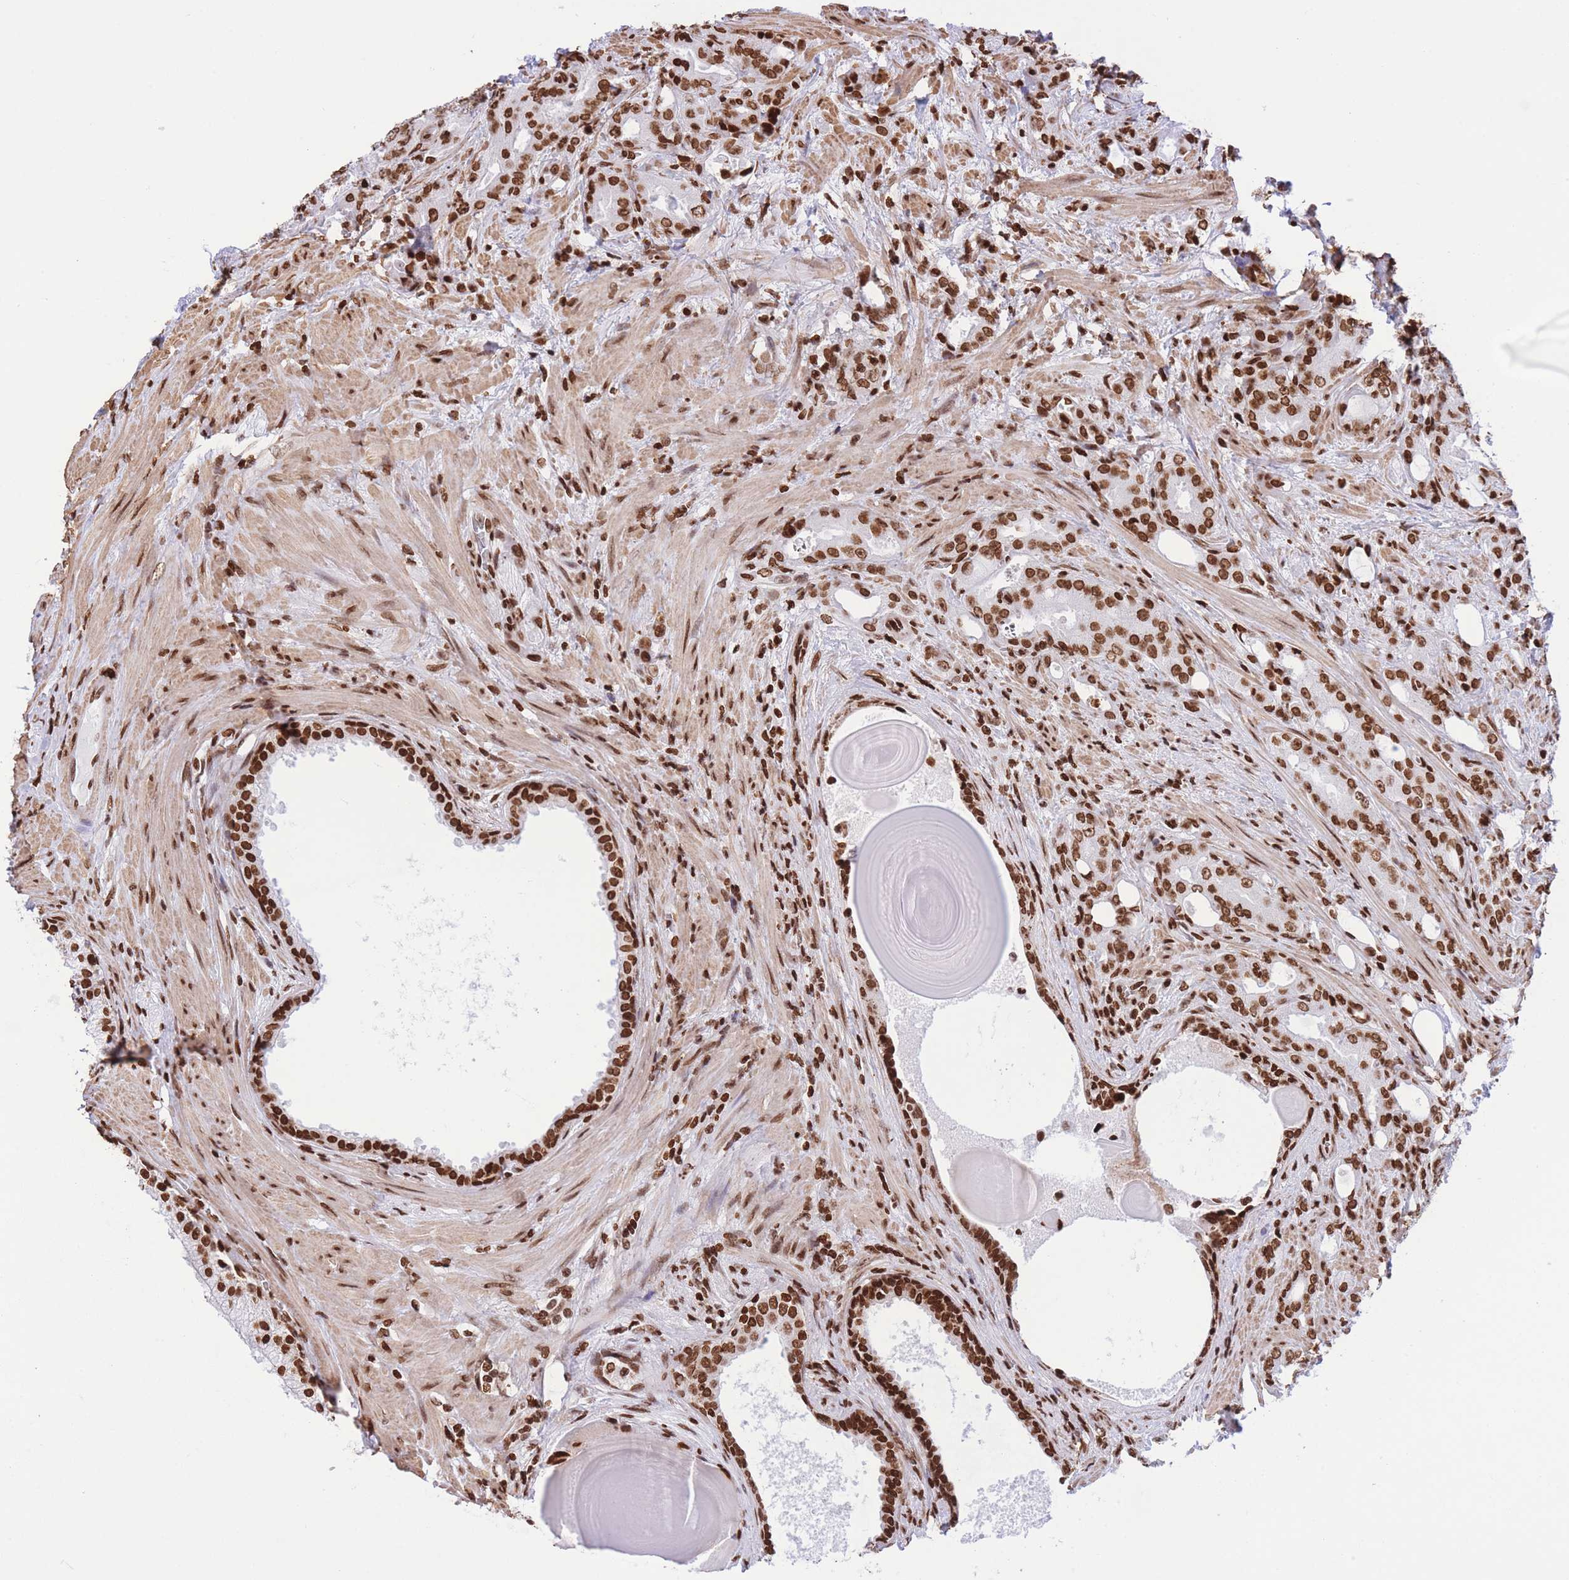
{"staining": {"intensity": "strong", "quantity": ">75%", "location": "nuclear"}, "tissue": "prostate cancer", "cell_type": "Tumor cells", "image_type": "cancer", "snomed": [{"axis": "morphology", "description": "Adenocarcinoma, High grade"}, {"axis": "topography", "description": "Prostate"}], "caption": "High-grade adenocarcinoma (prostate) was stained to show a protein in brown. There is high levels of strong nuclear staining in about >75% of tumor cells.", "gene": "H2BC11", "patient": {"sex": "male", "age": 69}}